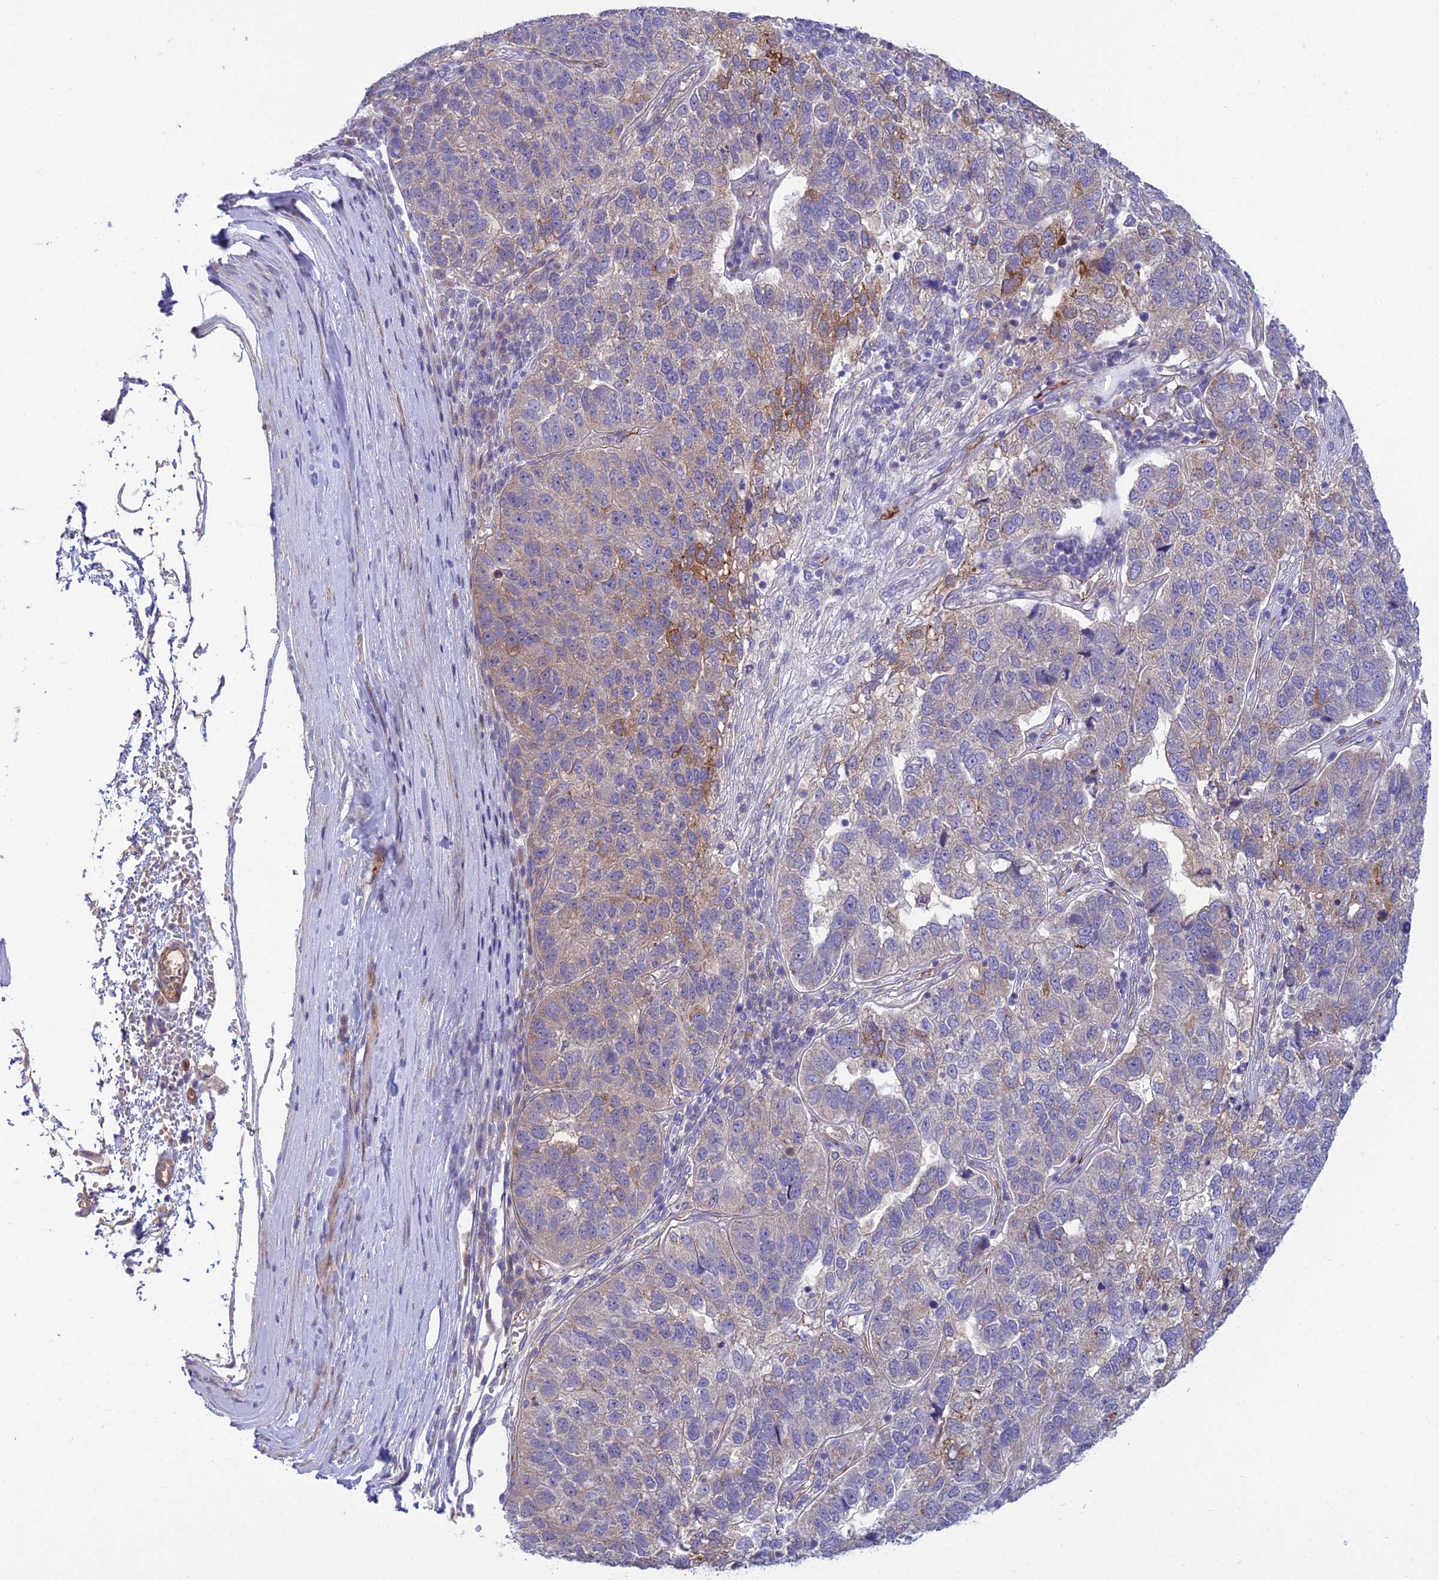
{"staining": {"intensity": "moderate", "quantity": "<25%", "location": "cytoplasmic/membranous"}, "tissue": "pancreatic cancer", "cell_type": "Tumor cells", "image_type": "cancer", "snomed": [{"axis": "morphology", "description": "Adenocarcinoma, NOS"}, {"axis": "topography", "description": "Pancreas"}], "caption": "Brown immunohistochemical staining in pancreatic cancer exhibits moderate cytoplasmic/membranous positivity in approximately <25% of tumor cells. (DAB IHC with brightfield microscopy, high magnification).", "gene": "DUS2", "patient": {"sex": "female", "age": 61}}